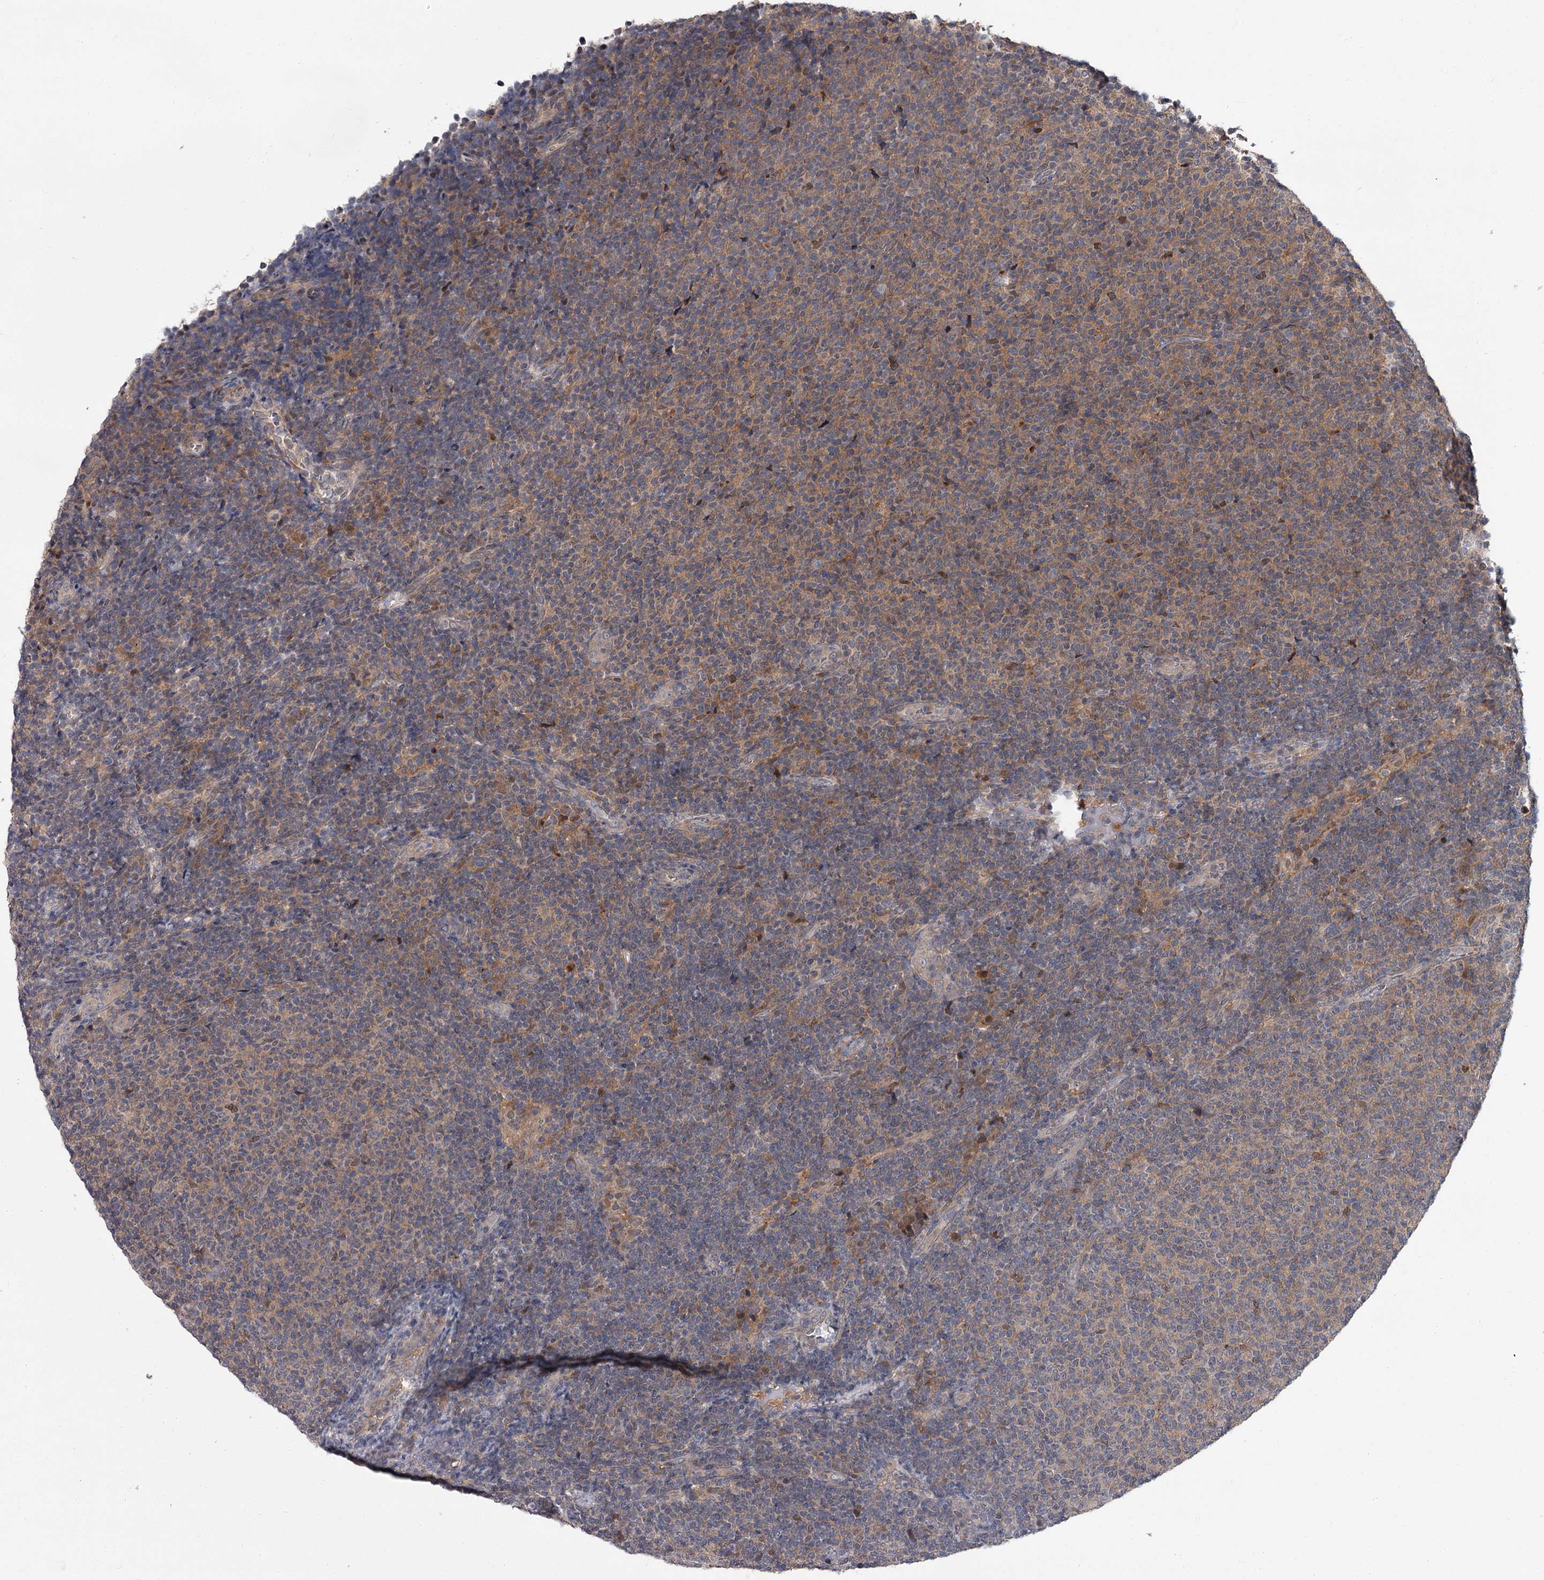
{"staining": {"intensity": "weak", "quantity": "25%-75%", "location": "cytoplasmic/membranous"}, "tissue": "lymphoma", "cell_type": "Tumor cells", "image_type": "cancer", "snomed": [{"axis": "morphology", "description": "Malignant lymphoma, non-Hodgkin's type, Low grade"}, {"axis": "topography", "description": "Lymph node"}], "caption": "This is a micrograph of immunohistochemistry staining of low-grade malignant lymphoma, non-Hodgkin's type, which shows weak staining in the cytoplasmic/membranous of tumor cells.", "gene": "DAO", "patient": {"sex": "male", "age": 66}}